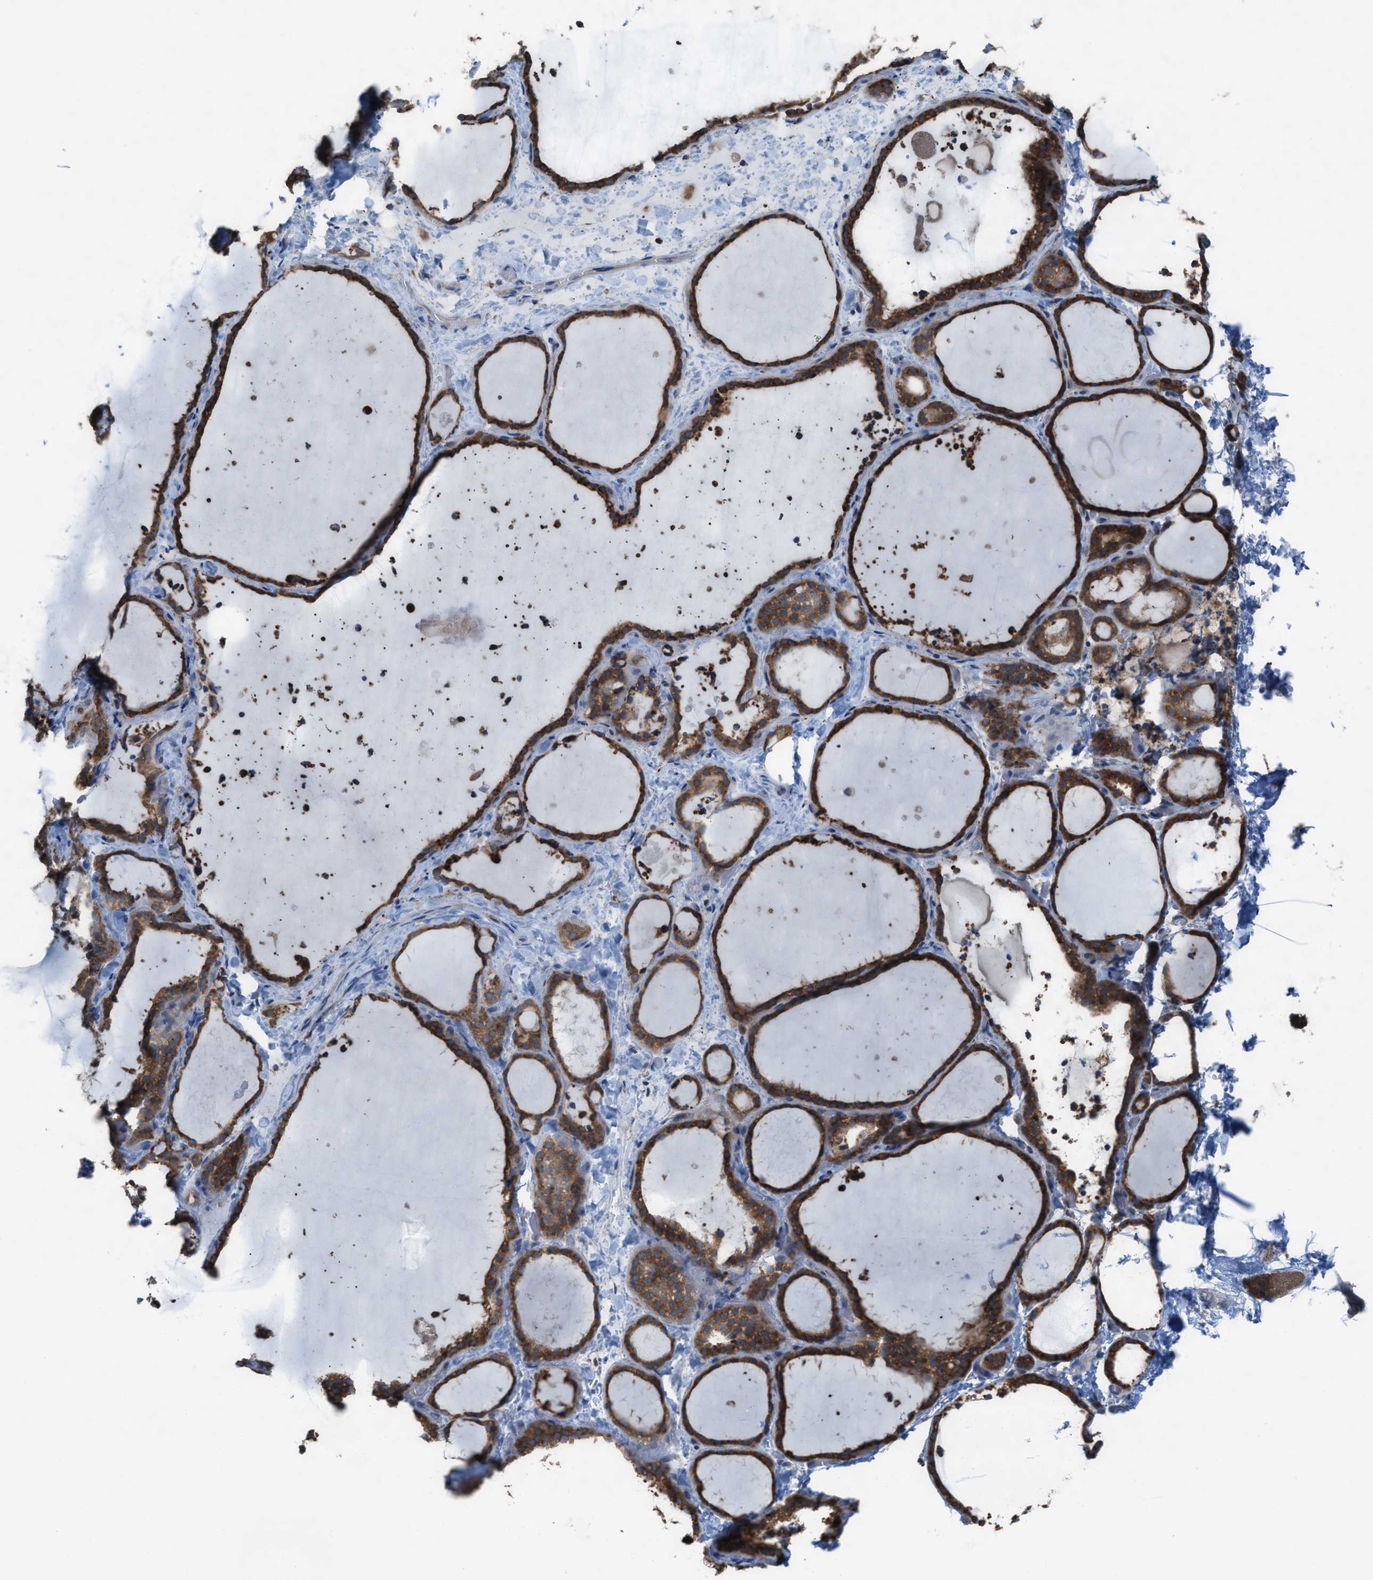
{"staining": {"intensity": "strong", "quantity": ">75%", "location": "cytoplasmic/membranous"}, "tissue": "thyroid gland", "cell_type": "Glandular cells", "image_type": "normal", "snomed": [{"axis": "morphology", "description": "Normal tissue, NOS"}, {"axis": "topography", "description": "Thyroid gland"}], "caption": "Immunohistochemical staining of normal thyroid gland exhibits >75% levels of strong cytoplasmic/membranous protein positivity in about >75% of glandular cells.", "gene": "PLAA", "patient": {"sex": "female", "age": 22}}